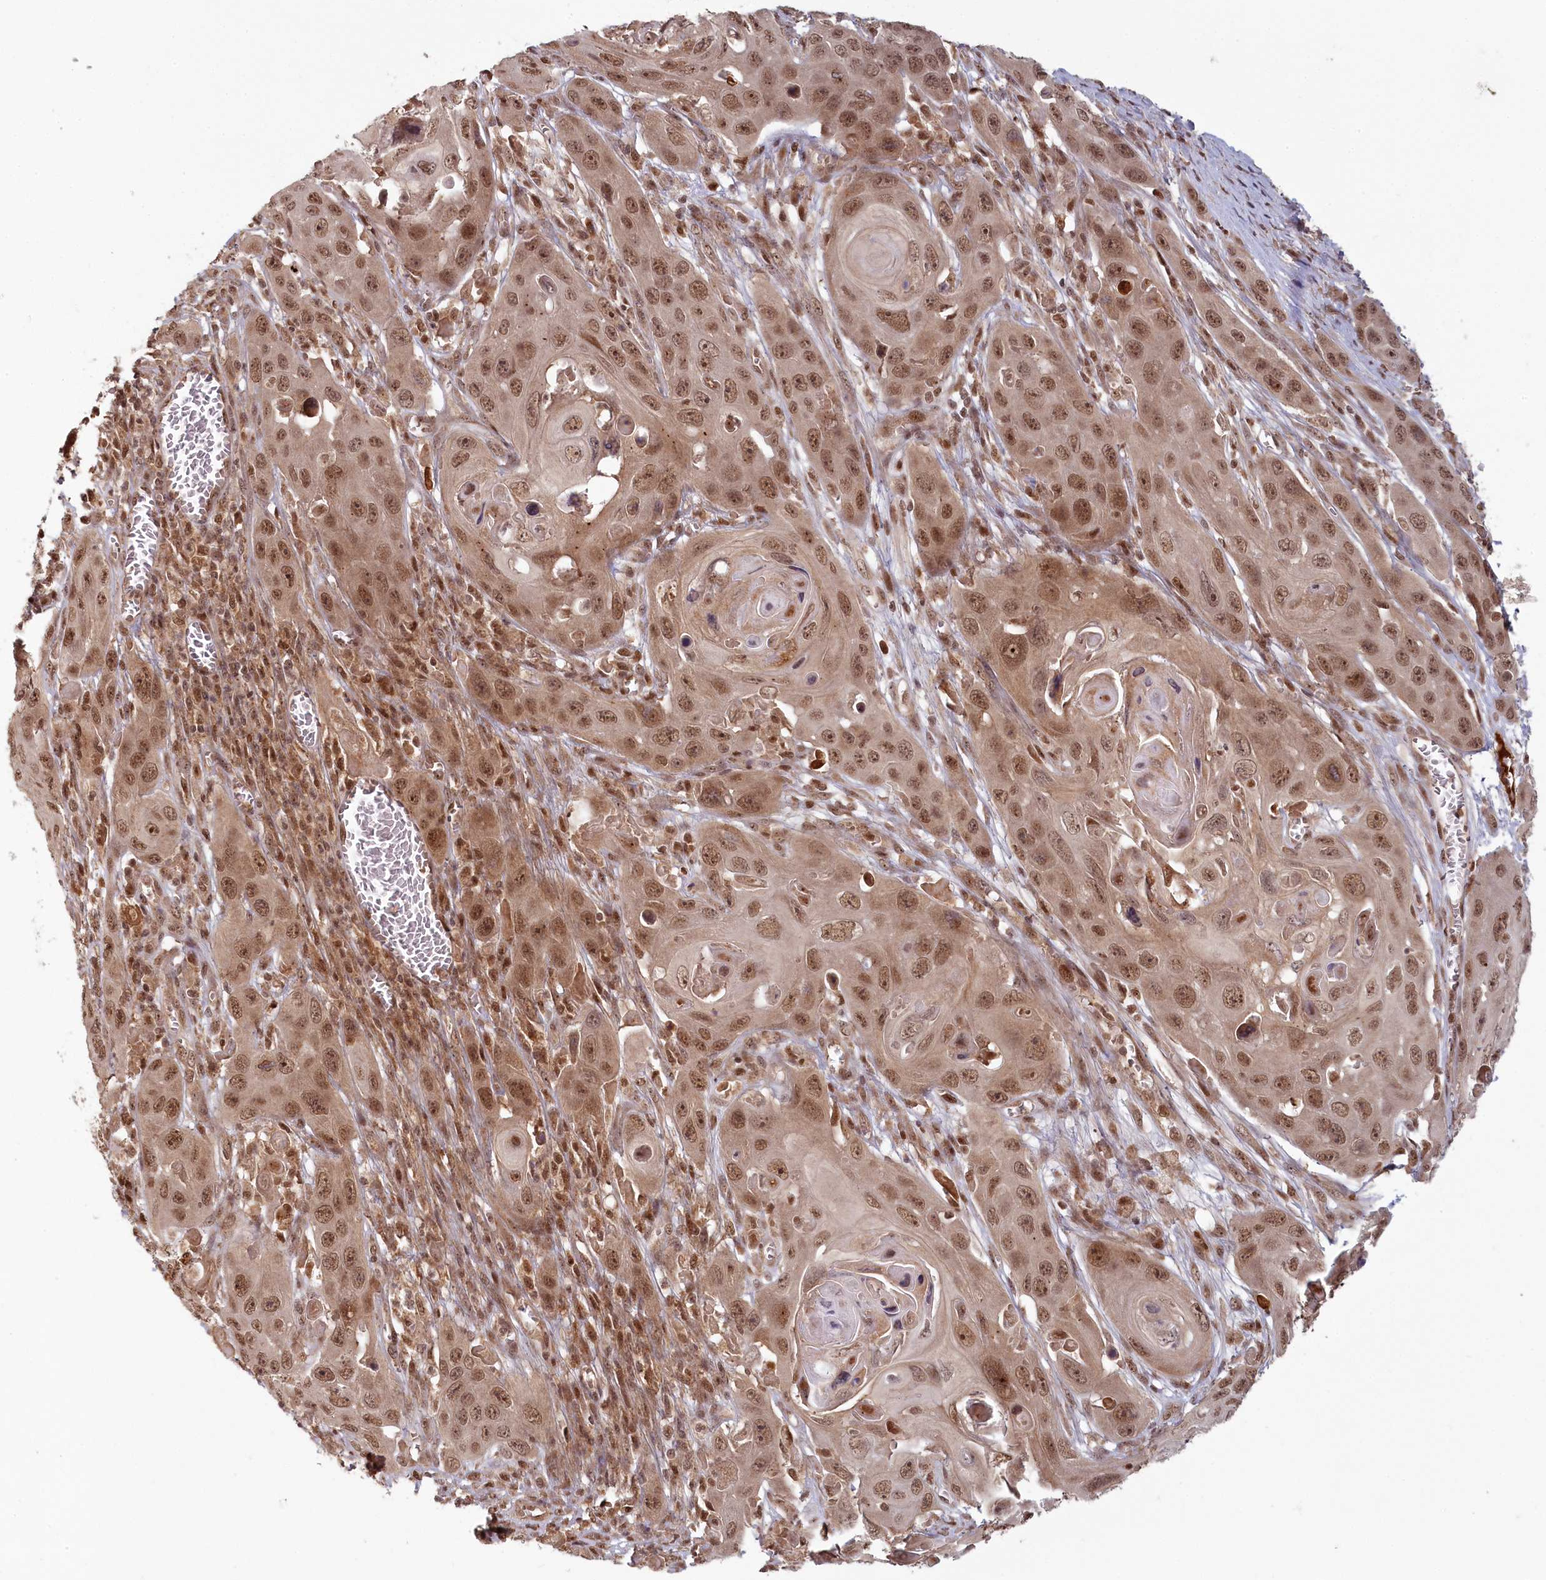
{"staining": {"intensity": "moderate", "quantity": ">75%", "location": "nuclear"}, "tissue": "skin cancer", "cell_type": "Tumor cells", "image_type": "cancer", "snomed": [{"axis": "morphology", "description": "Squamous cell carcinoma, NOS"}, {"axis": "topography", "description": "Skin"}], "caption": "Immunohistochemical staining of skin squamous cell carcinoma reveals medium levels of moderate nuclear staining in approximately >75% of tumor cells.", "gene": "WAPL", "patient": {"sex": "male", "age": 55}}